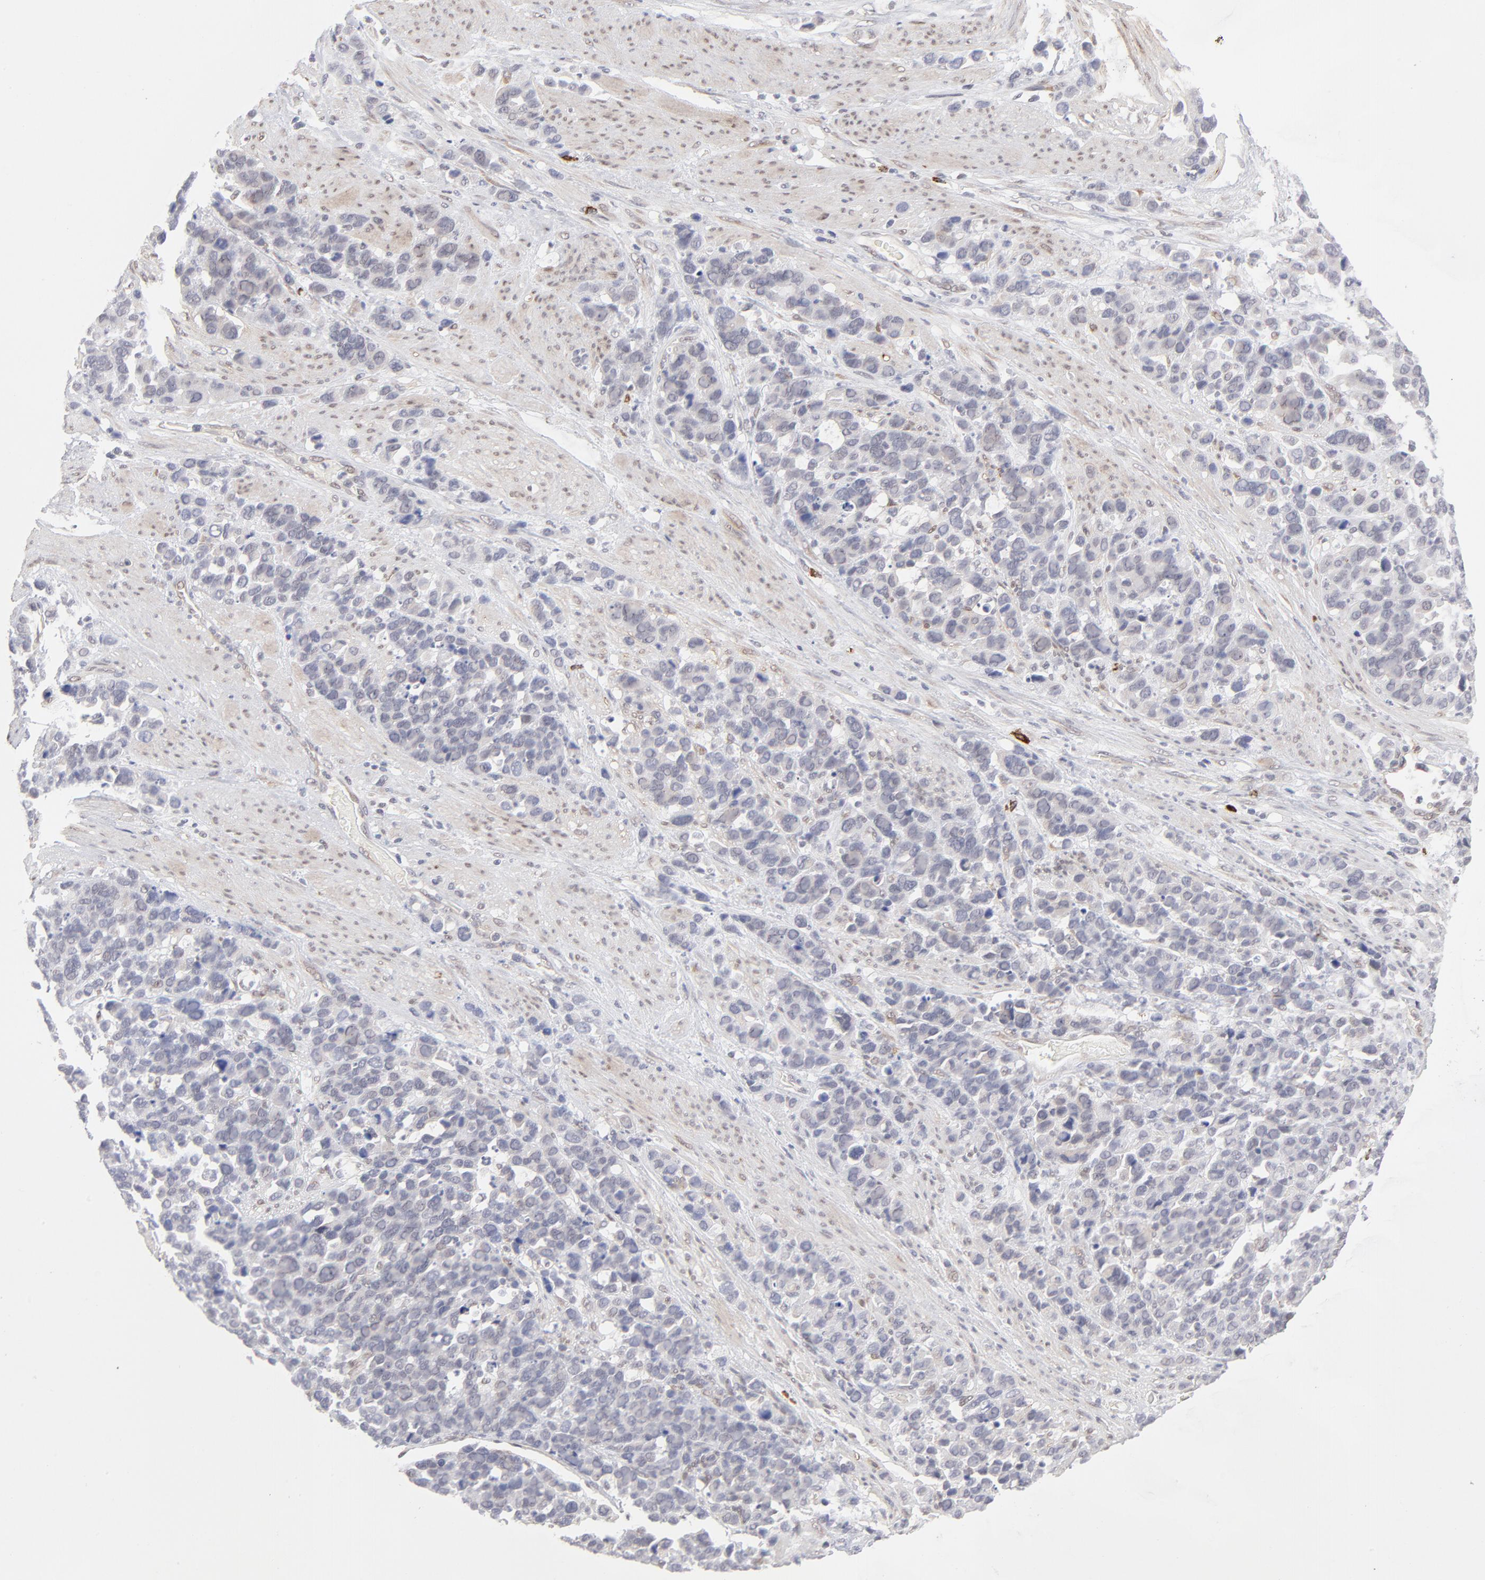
{"staining": {"intensity": "weak", "quantity": "25%-75%", "location": "cytoplasmic/membranous"}, "tissue": "stomach cancer", "cell_type": "Tumor cells", "image_type": "cancer", "snomed": [{"axis": "morphology", "description": "Adenocarcinoma, NOS"}, {"axis": "topography", "description": "Stomach, upper"}], "caption": "Adenocarcinoma (stomach) stained with DAB (3,3'-diaminobenzidine) immunohistochemistry reveals low levels of weak cytoplasmic/membranous positivity in approximately 25%-75% of tumor cells. Nuclei are stained in blue.", "gene": "NBN", "patient": {"sex": "male", "age": 71}}